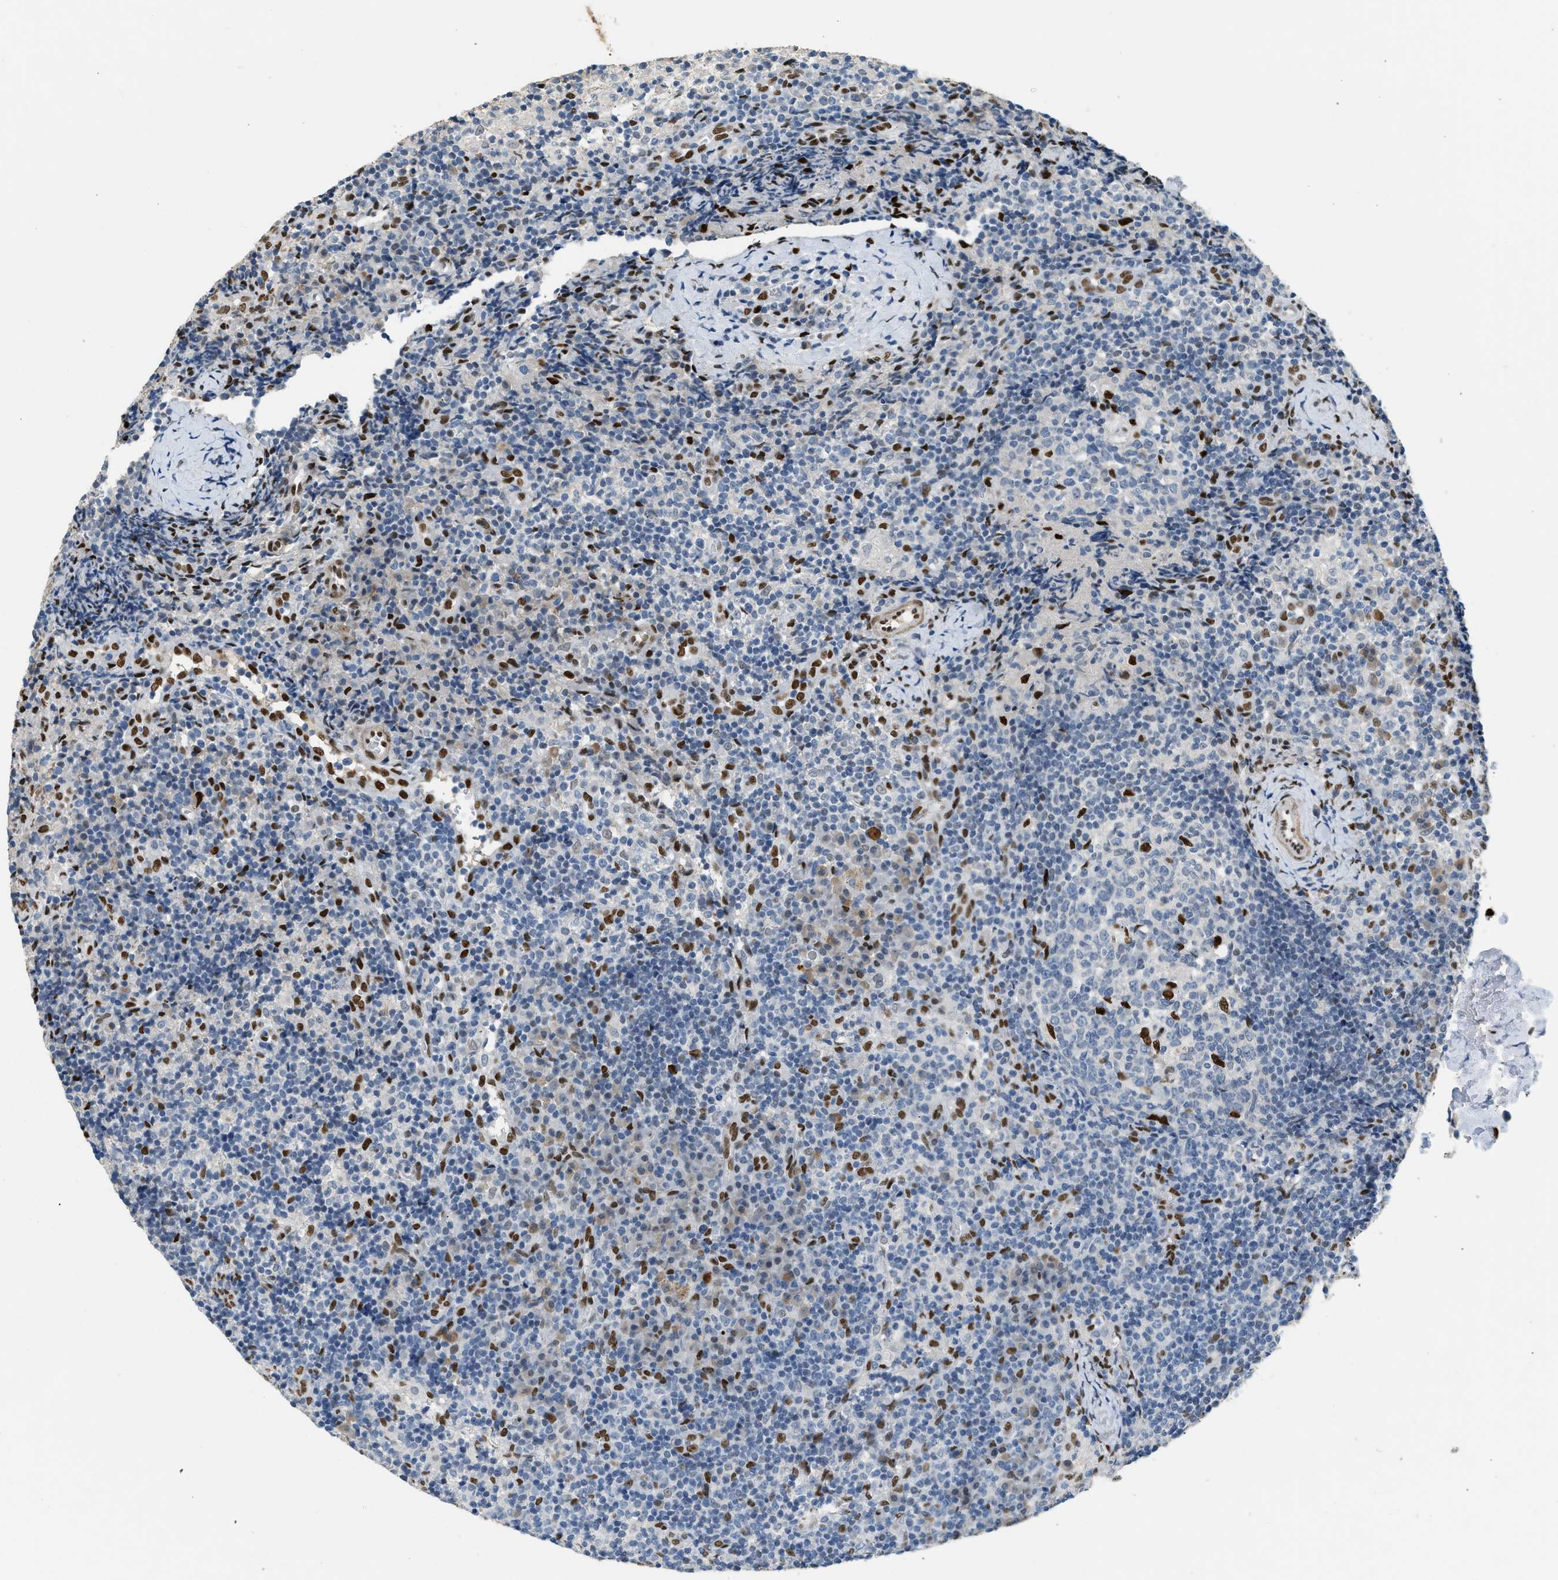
{"staining": {"intensity": "strong", "quantity": "<25%", "location": "nuclear"}, "tissue": "lymph node", "cell_type": "Germinal center cells", "image_type": "normal", "snomed": [{"axis": "morphology", "description": "Normal tissue, NOS"}, {"axis": "morphology", "description": "Inflammation, NOS"}, {"axis": "topography", "description": "Lymph node"}], "caption": "IHC image of benign human lymph node stained for a protein (brown), which shows medium levels of strong nuclear staining in approximately <25% of germinal center cells.", "gene": "ZBTB20", "patient": {"sex": "male", "age": 55}}